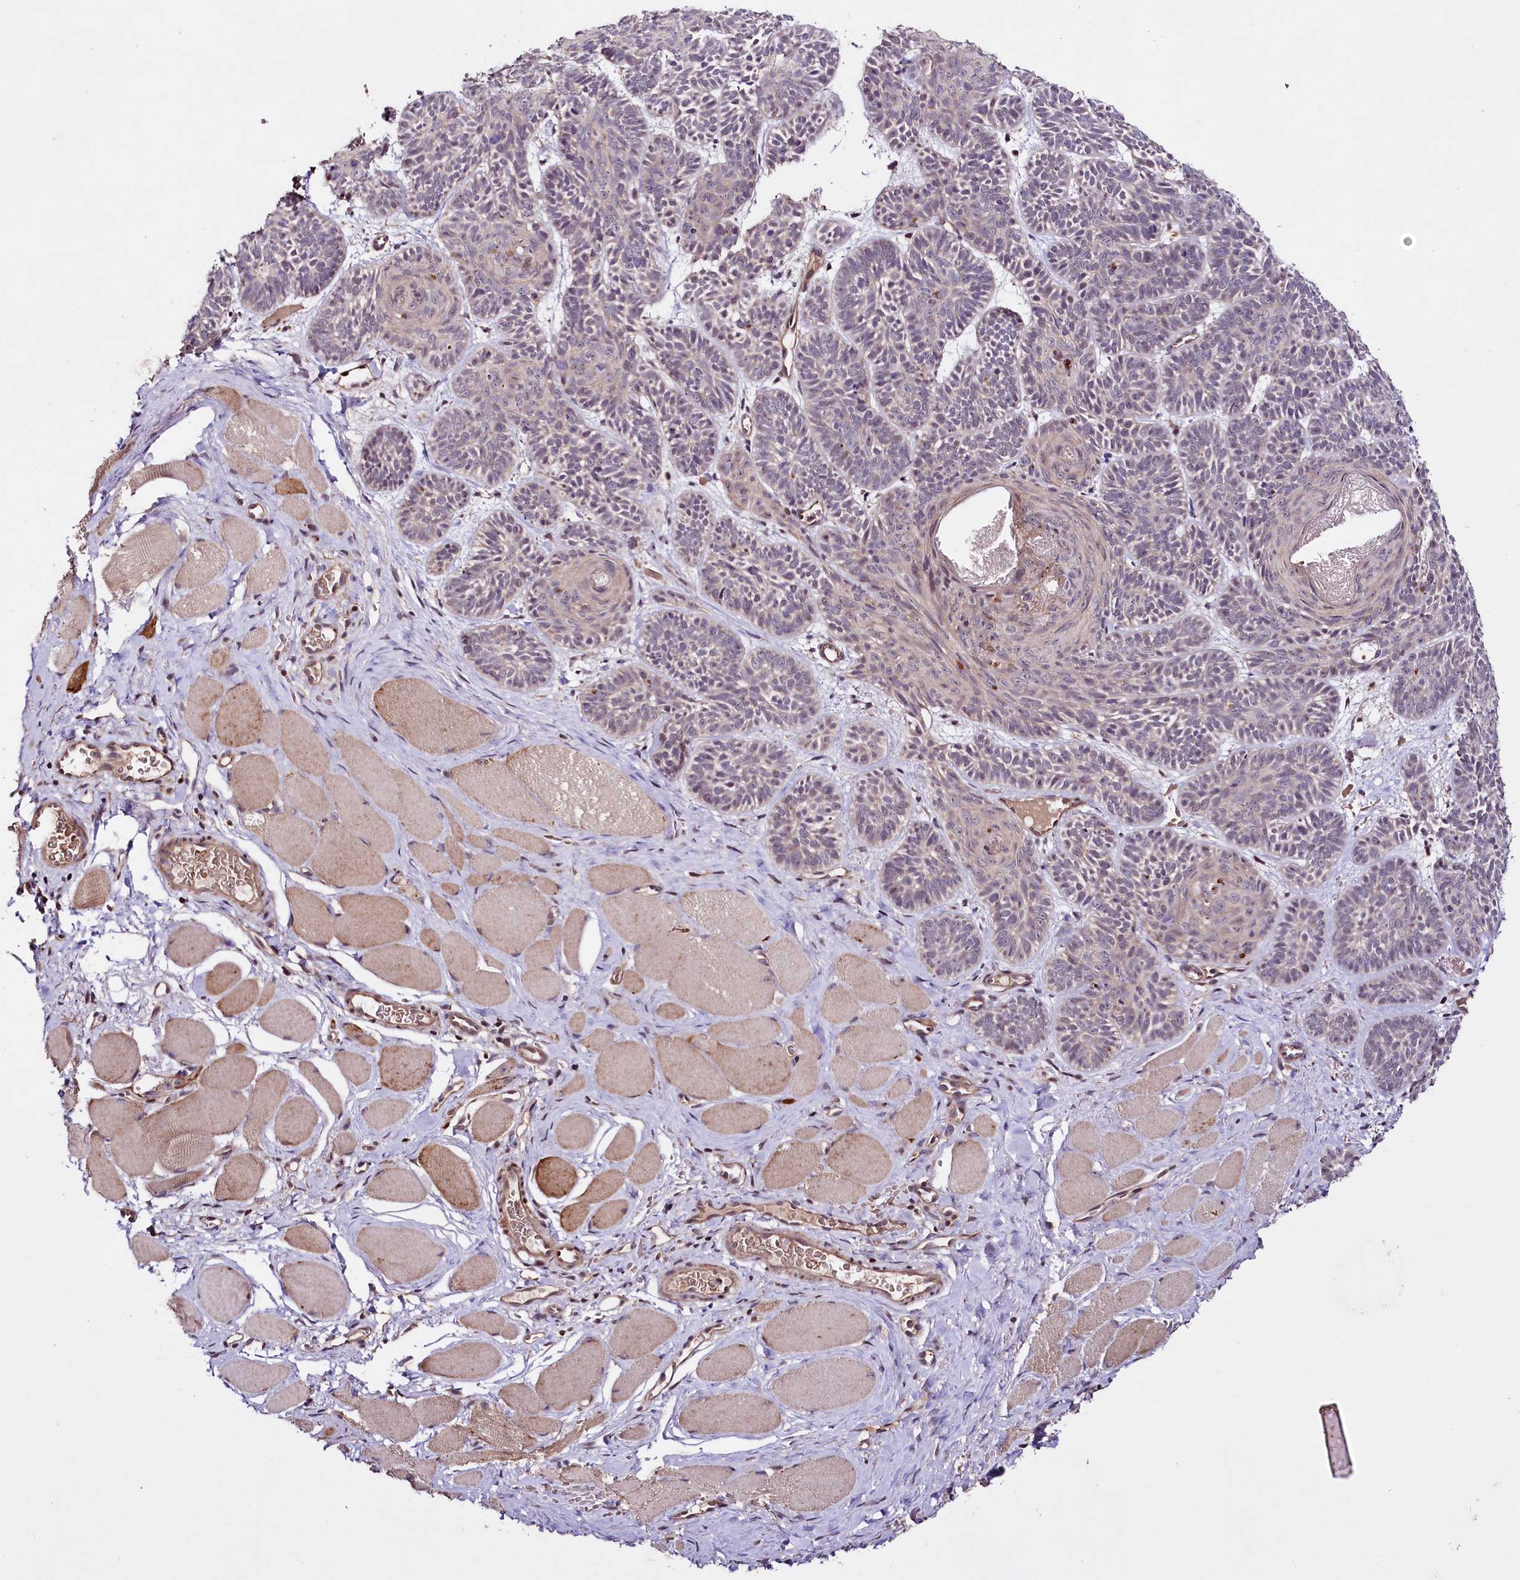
{"staining": {"intensity": "negative", "quantity": "none", "location": "none"}, "tissue": "skin cancer", "cell_type": "Tumor cells", "image_type": "cancer", "snomed": [{"axis": "morphology", "description": "Basal cell carcinoma"}, {"axis": "topography", "description": "Skin"}], "caption": "This is an immunohistochemistry photomicrograph of basal cell carcinoma (skin). There is no staining in tumor cells.", "gene": "TAFAZZIN", "patient": {"sex": "male", "age": 85}}